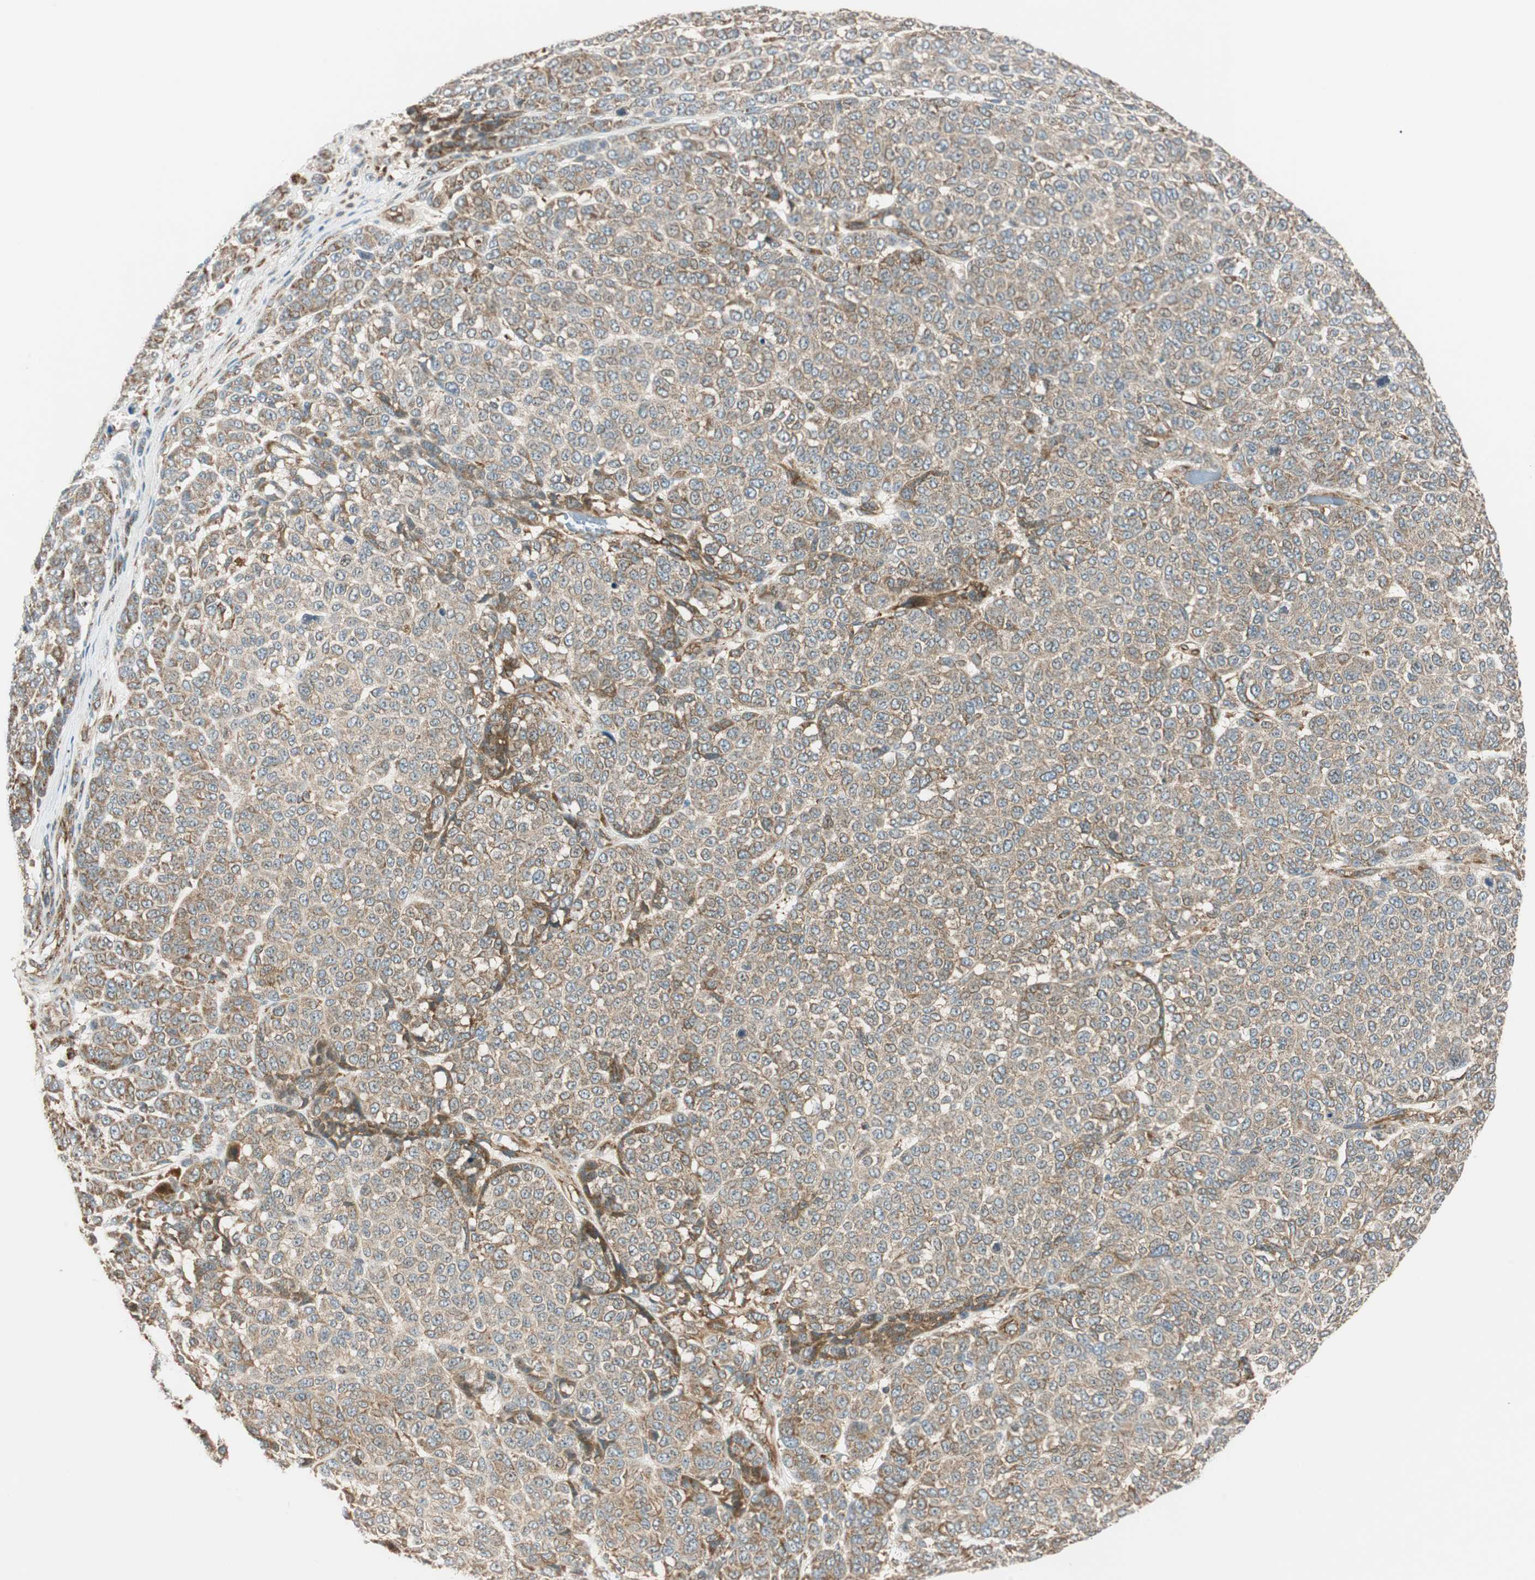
{"staining": {"intensity": "weak", "quantity": ">75%", "location": "cytoplasmic/membranous"}, "tissue": "melanoma", "cell_type": "Tumor cells", "image_type": "cancer", "snomed": [{"axis": "morphology", "description": "Malignant melanoma, NOS"}, {"axis": "topography", "description": "Skin"}], "caption": "This is a micrograph of immunohistochemistry (IHC) staining of malignant melanoma, which shows weak expression in the cytoplasmic/membranous of tumor cells.", "gene": "ABI1", "patient": {"sex": "male", "age": 59}}